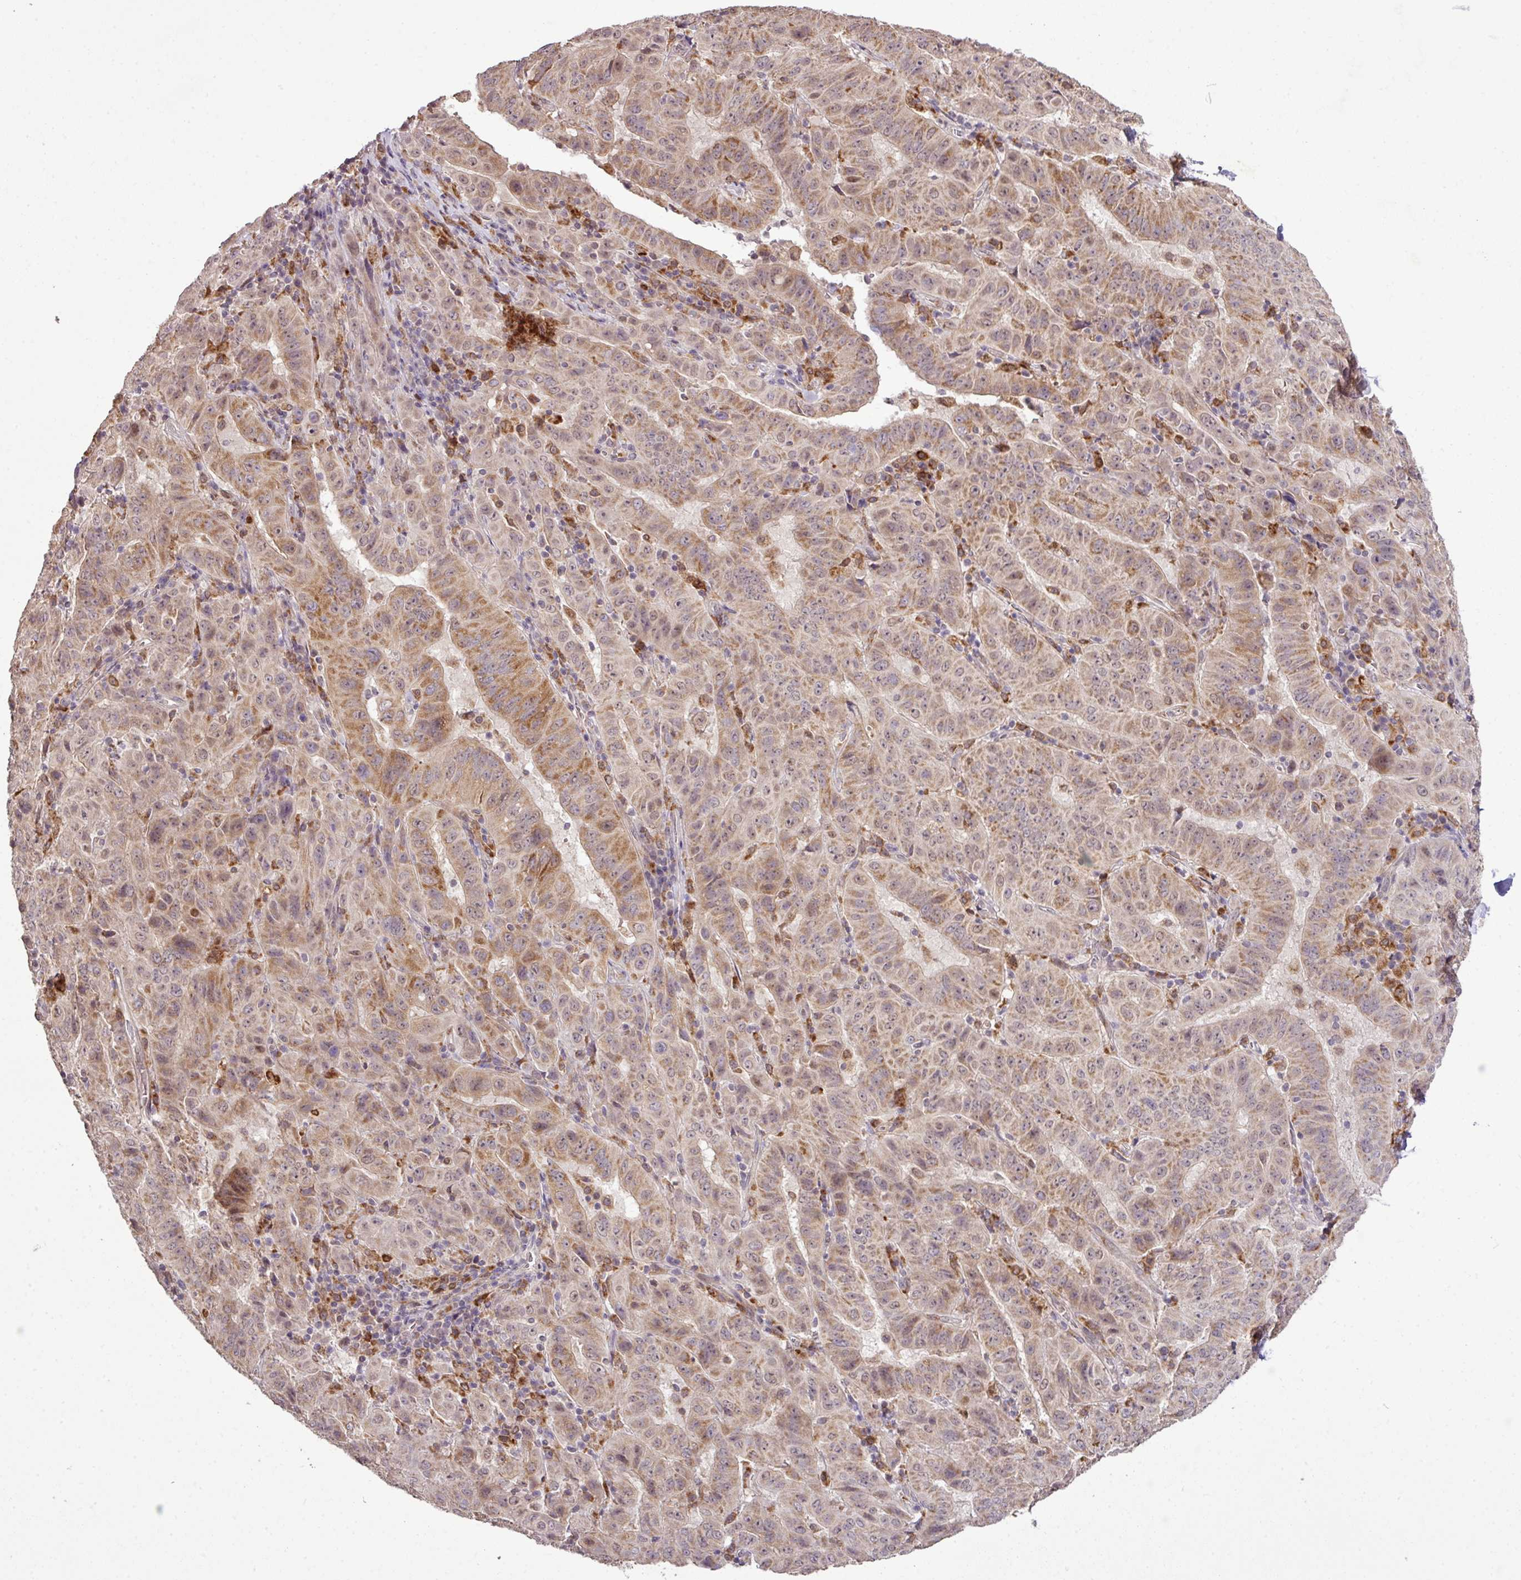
{"staining": {"intensity": "moderate", "quantity": ">75%", "location": "cytoplasmic/membranous,nuclear"}, "tissue": "pancreatic cancer", "cell_type": "Tumor cells", "image_type": "cancer", "snomed": [{"axis": "morphology", "description": "Adenocarcinoma, NOS"}, {"axis": "topography", "description": "Pancreas"}], "caption": "A photomicrograph showing moderate cytoplasmic/membranous and nuclear expression in approximately >75% of tumor cells in pancreatic cancer (adenocarcinoma), as visualized by brown immunohistochemical staining.", "gene": "SMCO4", "patient": {"sex": "male", "age": 63}}